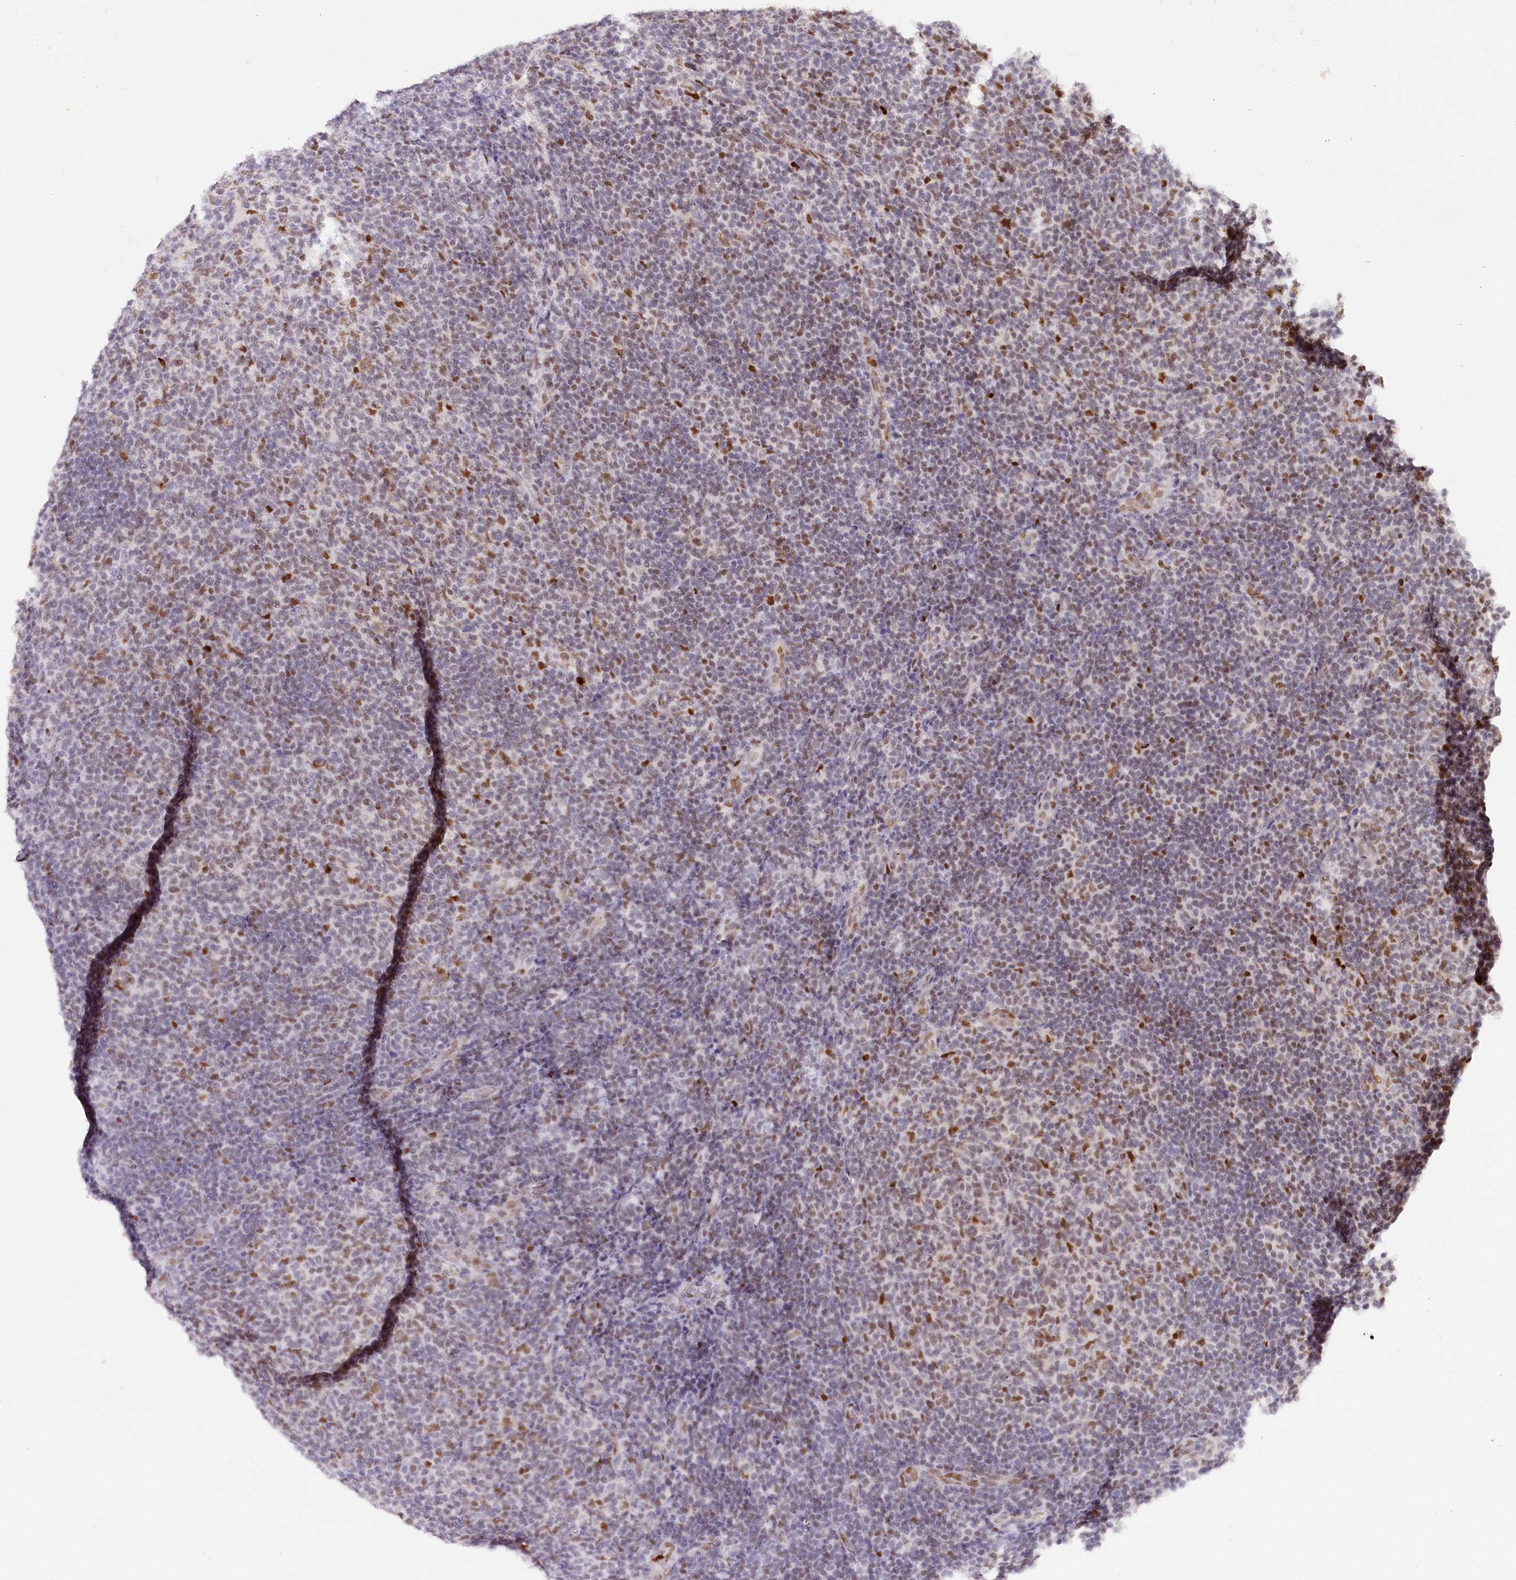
{"staining": {"intensity": "moderate", "quantity": "25%-75%", "location": "nuclear"}, "tissue": "lymphoma", "cell_type": "Tumor cells", "image_type": "cancer", "snomed": [{"axis": "morphology", "description": "Malignant lymphoma, non-Hodgkin's type, Low grade"}, {"axis": "topography", "description": "Lymph node"}], "caption": "Protein expression analysis of malignant lymphoma, non-Hodgkin's type (low-grade) displays moderate nuclear staining in about 25%-75% of tumor cells.", "gene": "TP53", "patient": {"sex": "male", "age": 66}}